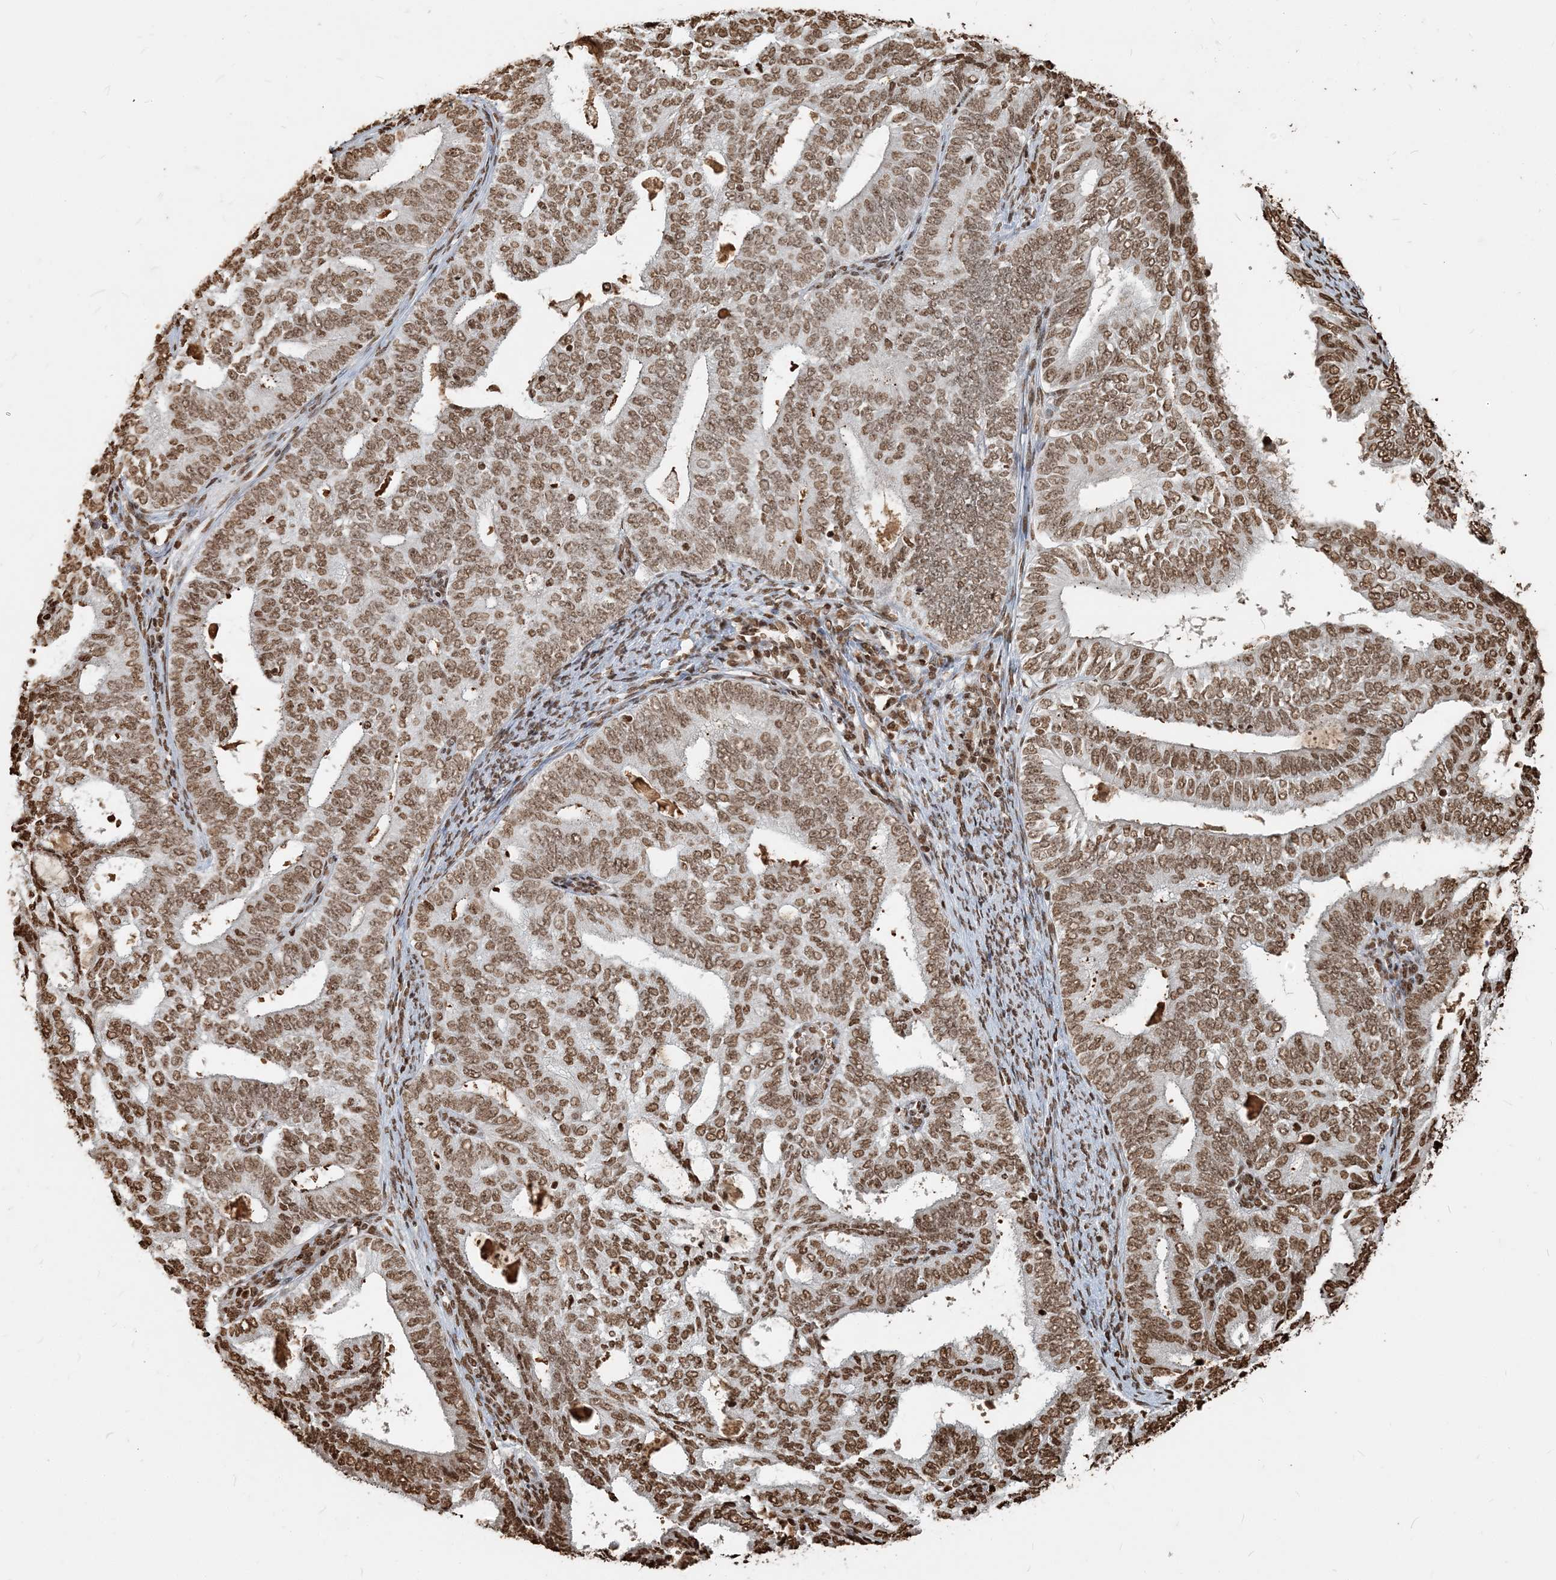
{"staining": {"intensity": "moderate", "quantity": ">75%", "location": "nuclear"}, "tissue": "endometrial cancer", "cell_type": "Tumor cells", "image_type": "cancer", "snomed": [{"axis": "morphology", "description": "Adenocarcinoma, NOS"}, {"axis": "topography", "description": "Endometrium"}], "caption": "Endometrial cancer stained with a protein marker exhibits moderate staining in tumor cells.", "gene": "H3-3B", "patient": {"sex": "female", "age": 58}}